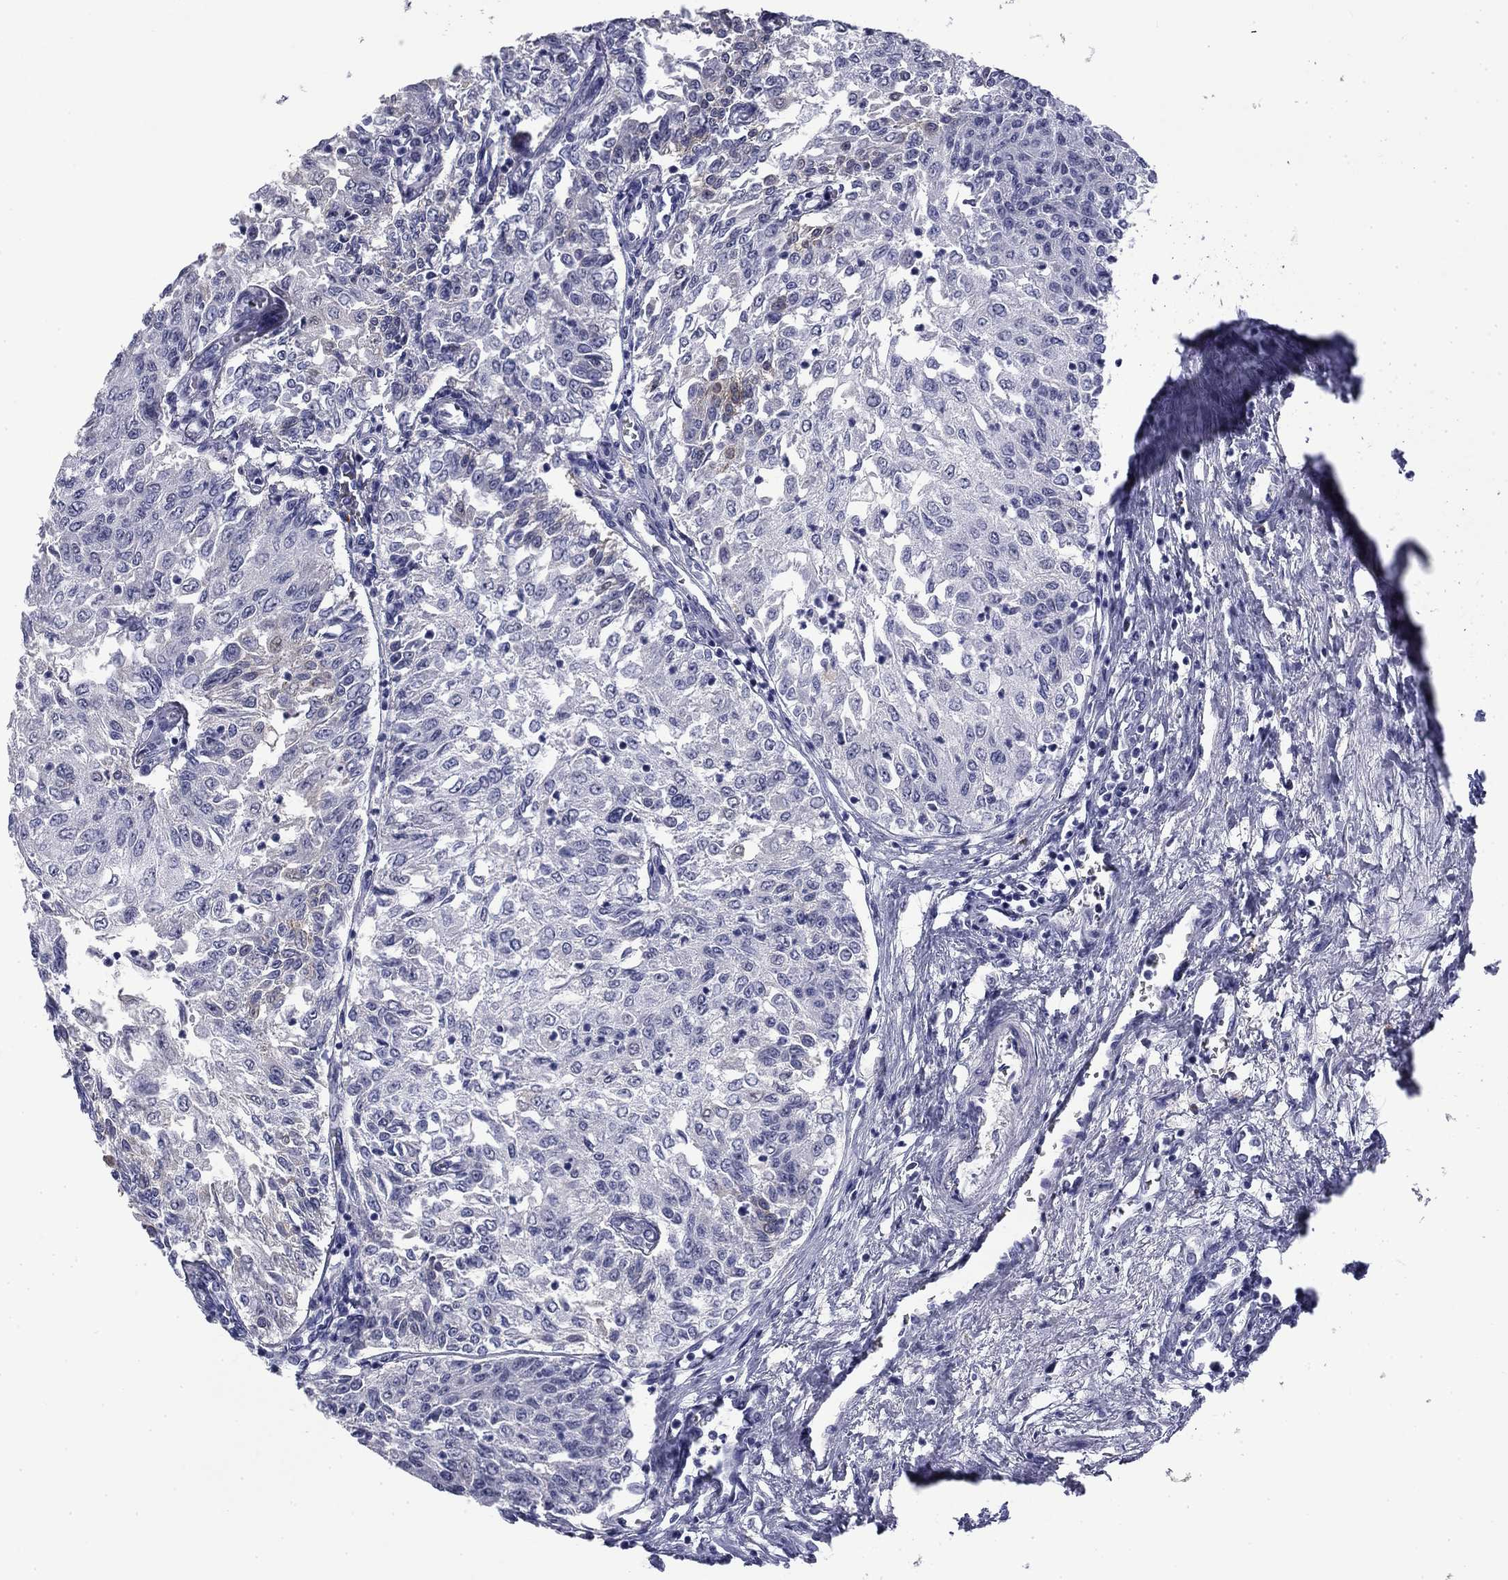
{"staining": {"intensity": "negative", "quantity": "none", "location": "none"}, "tissue": "urothelial cancer", "cell_type": "Tumor cells", "image_type": "cancer", "snomed": [{"axis": "morphology", "description": "Urothelial carcinoma, Low grade"}, {"axis": "topography", "description": "Urinary bladder"}], "caption": "There is no significant expression in tumor cells of low-grade urothelial carcinoma.", "gene": "BCL2L14", "patient": {"sex": "male", "age": 78}}